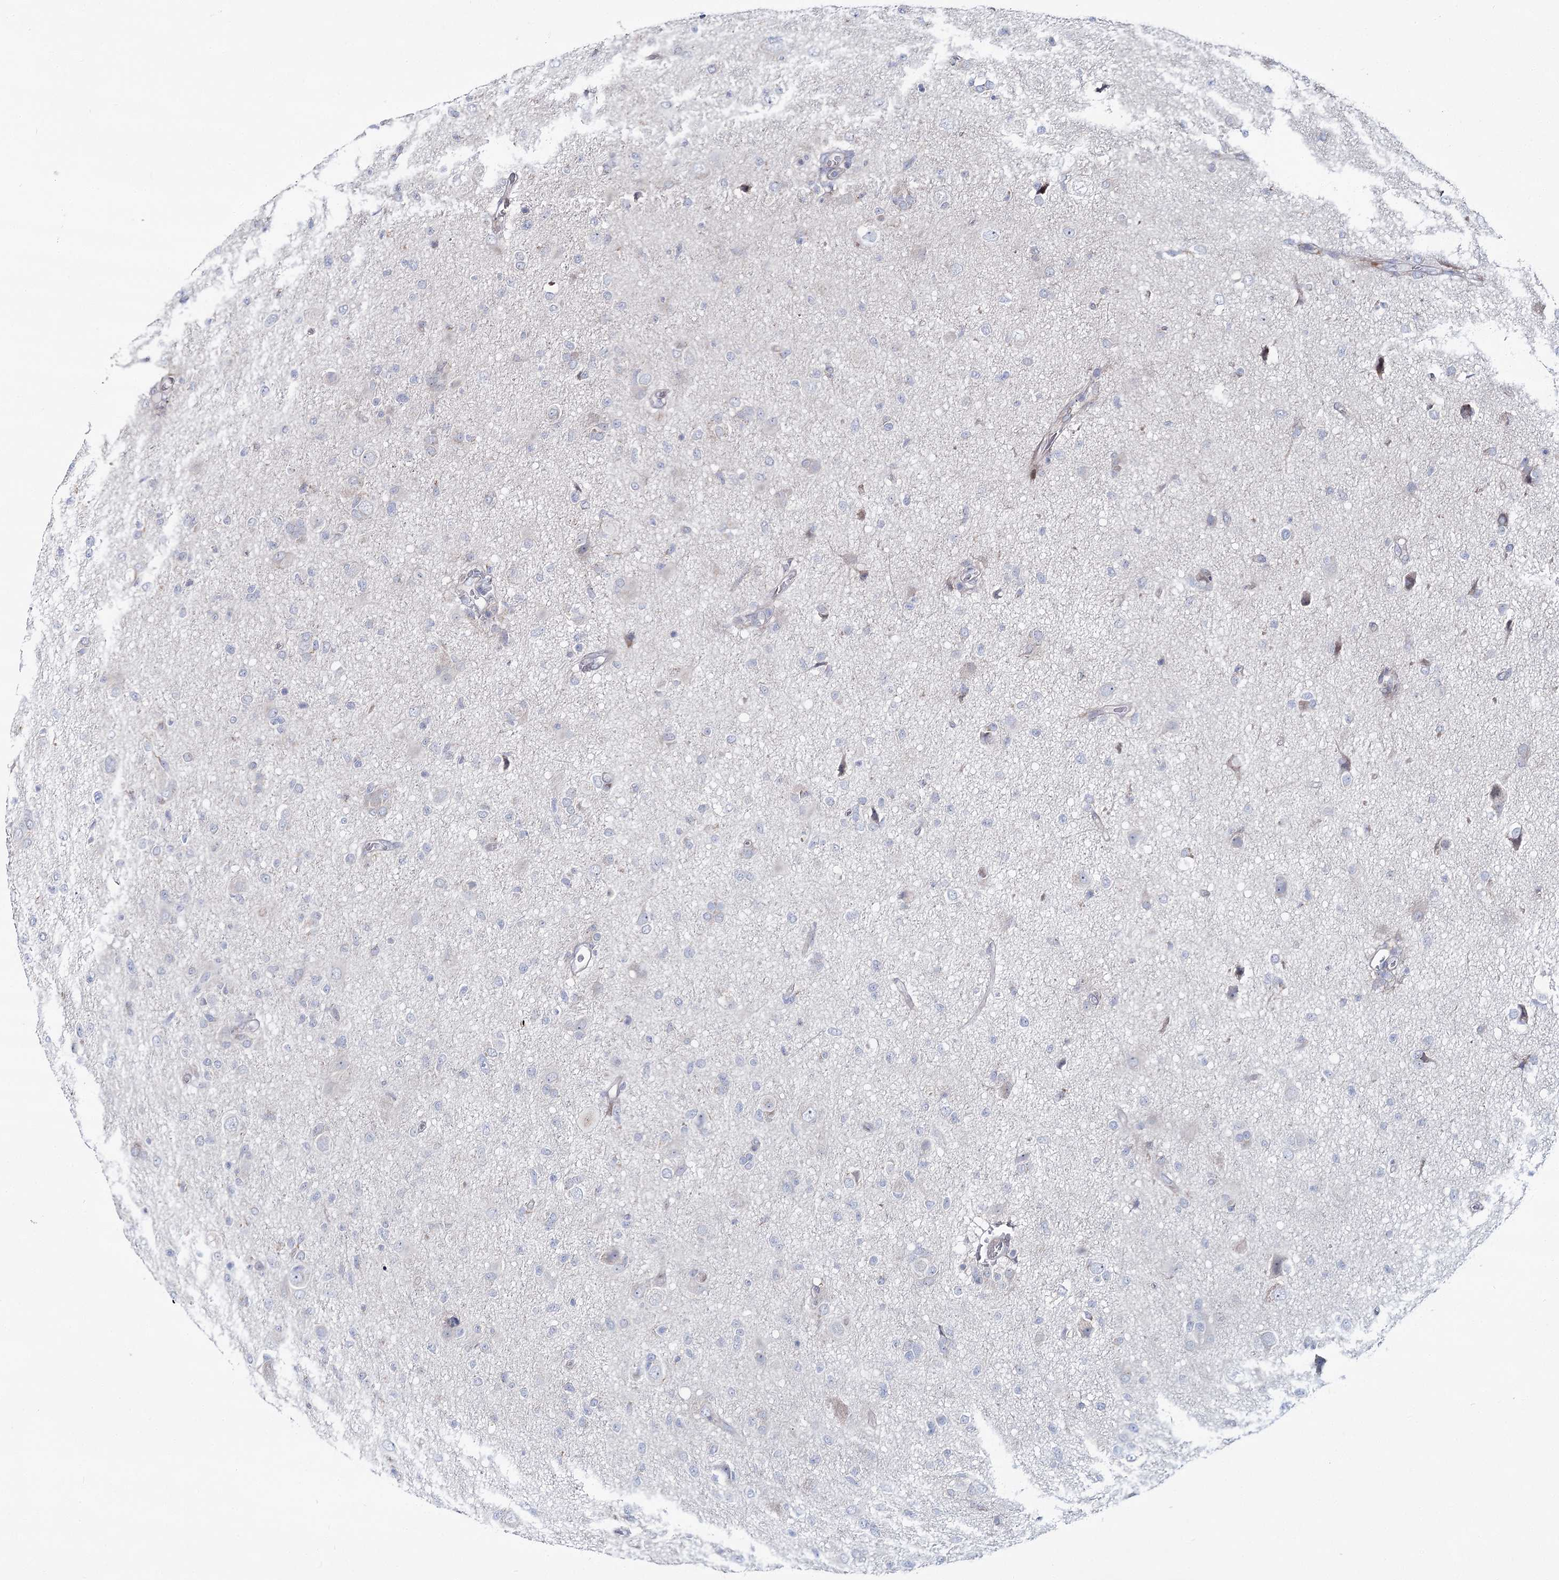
{"staining": {"intensity": "negative", "quantity": "none", "location": "none"}, "tissue": "glioma", "cell_type": "Tumor cells", "image_type": "cancer", "snomed": [{"axis": "morphology", "description": "Glioma, malignant, High grade"}, {"axis": "topography", "description": "Brain"}], "caption": "The micrograph demonstrates no staining of tumor cells in malignant glioma (high-grade).", "gene": "CPLANE1", "patient": {"sex": "female", "age": 57}}